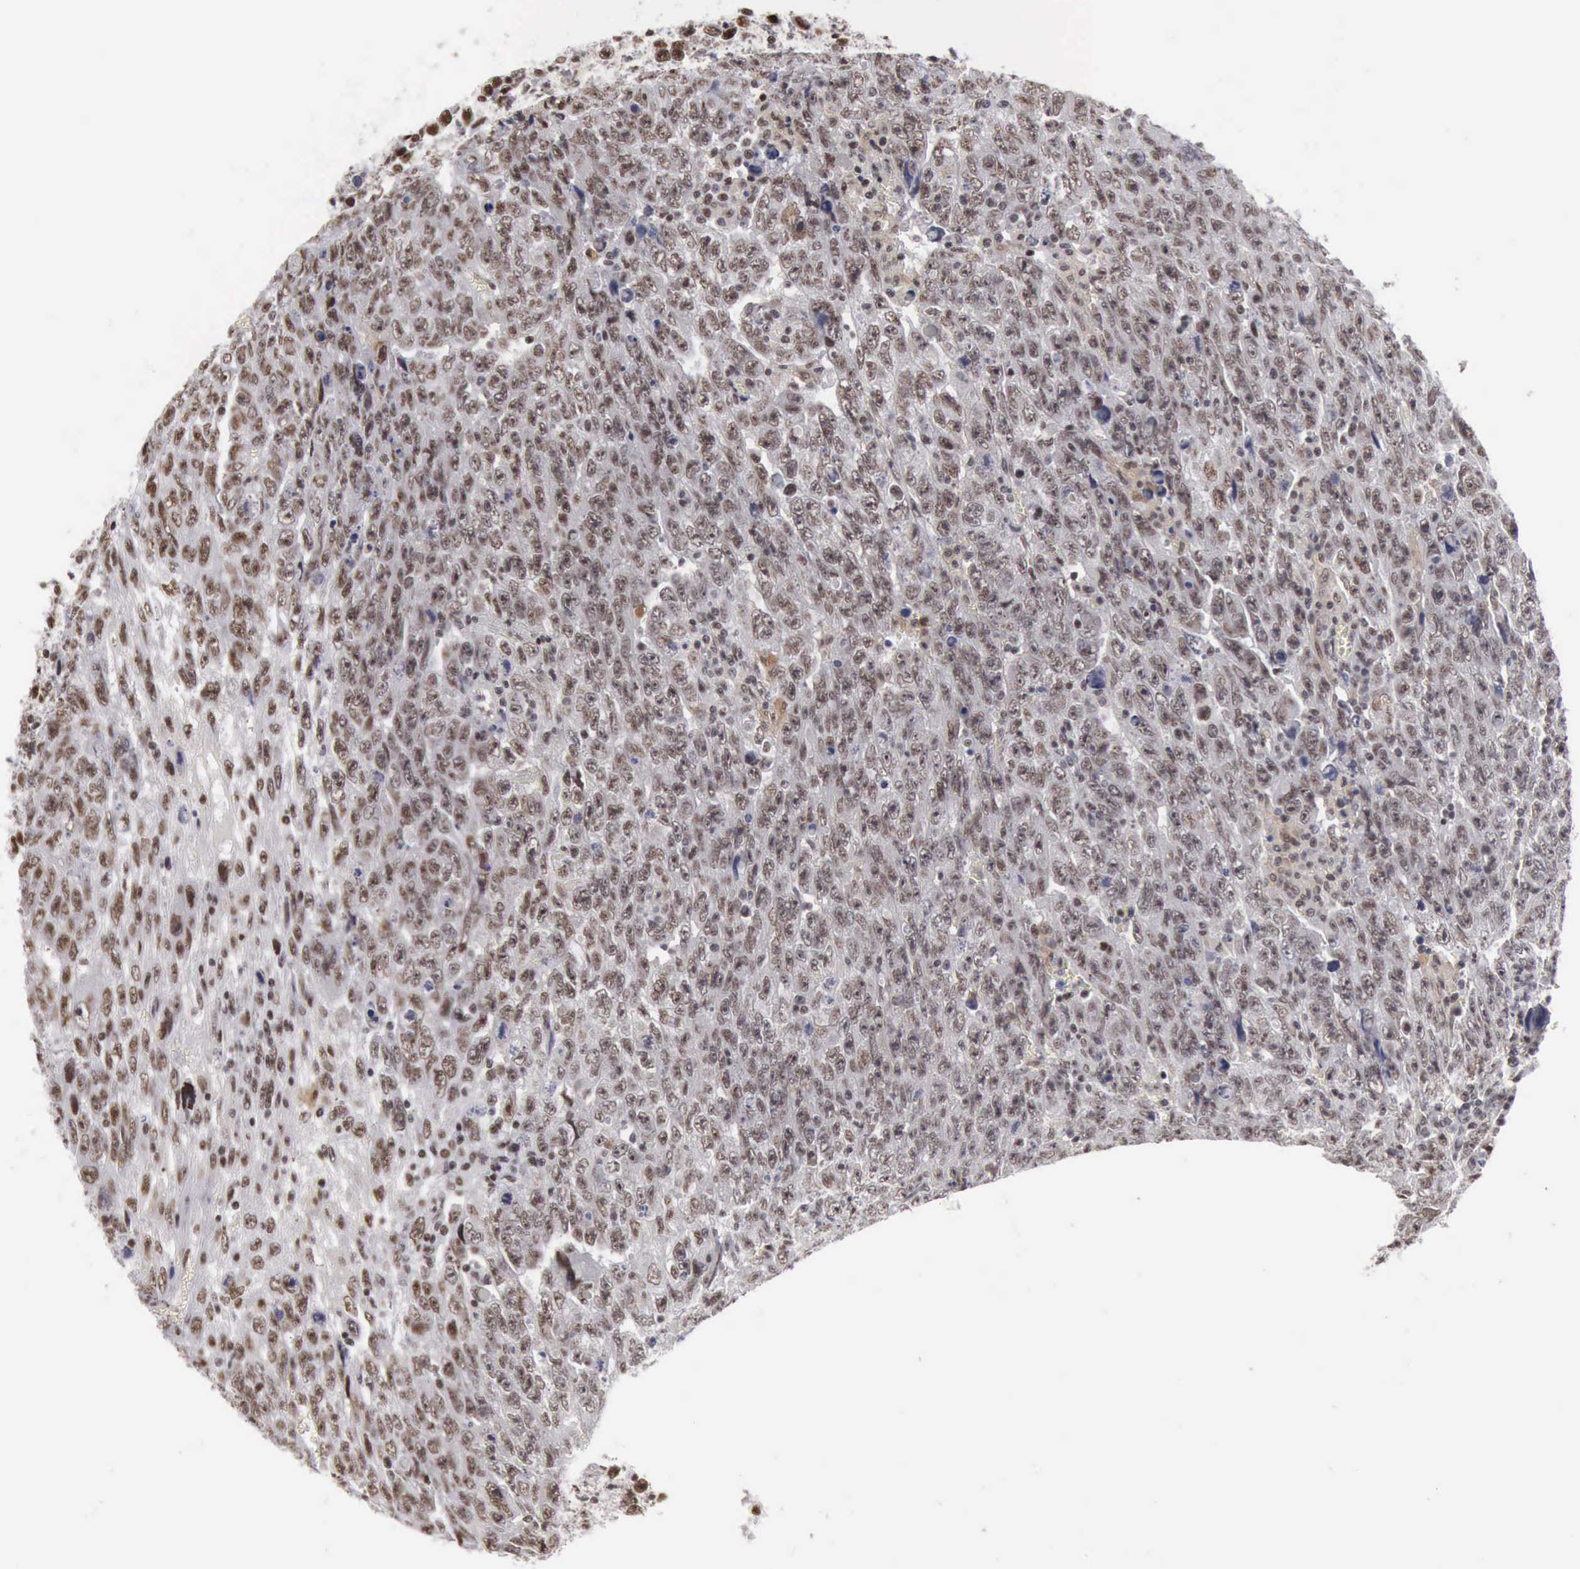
{"staining": {"intensity": "moderate", "quantity": "25%-75%", "location": "nuclear"}, "tissue": "testis cancer", "cell_type": "Tumor cells", "image_type": "cancer", "snomed": [{"axis": "morphology", "description": "Carcinoma, Embryonal, NOS"}, {"axis": "topography", "description": "Testis"}], "caption": "Immunohistochemical staining of human testis cancer (embryonal carcinoma) demonstrates medium levels of moderate nuclear protein staining in about 25%-75% of tumor cells. The staining was performed using DAB to visualize the protein expression in brown, while the nuclei were stained in blue with hematoxylin (Magnification: 20x).", "gene": "KIAA0586", "patient": {"sex": "male", "age": 28}}